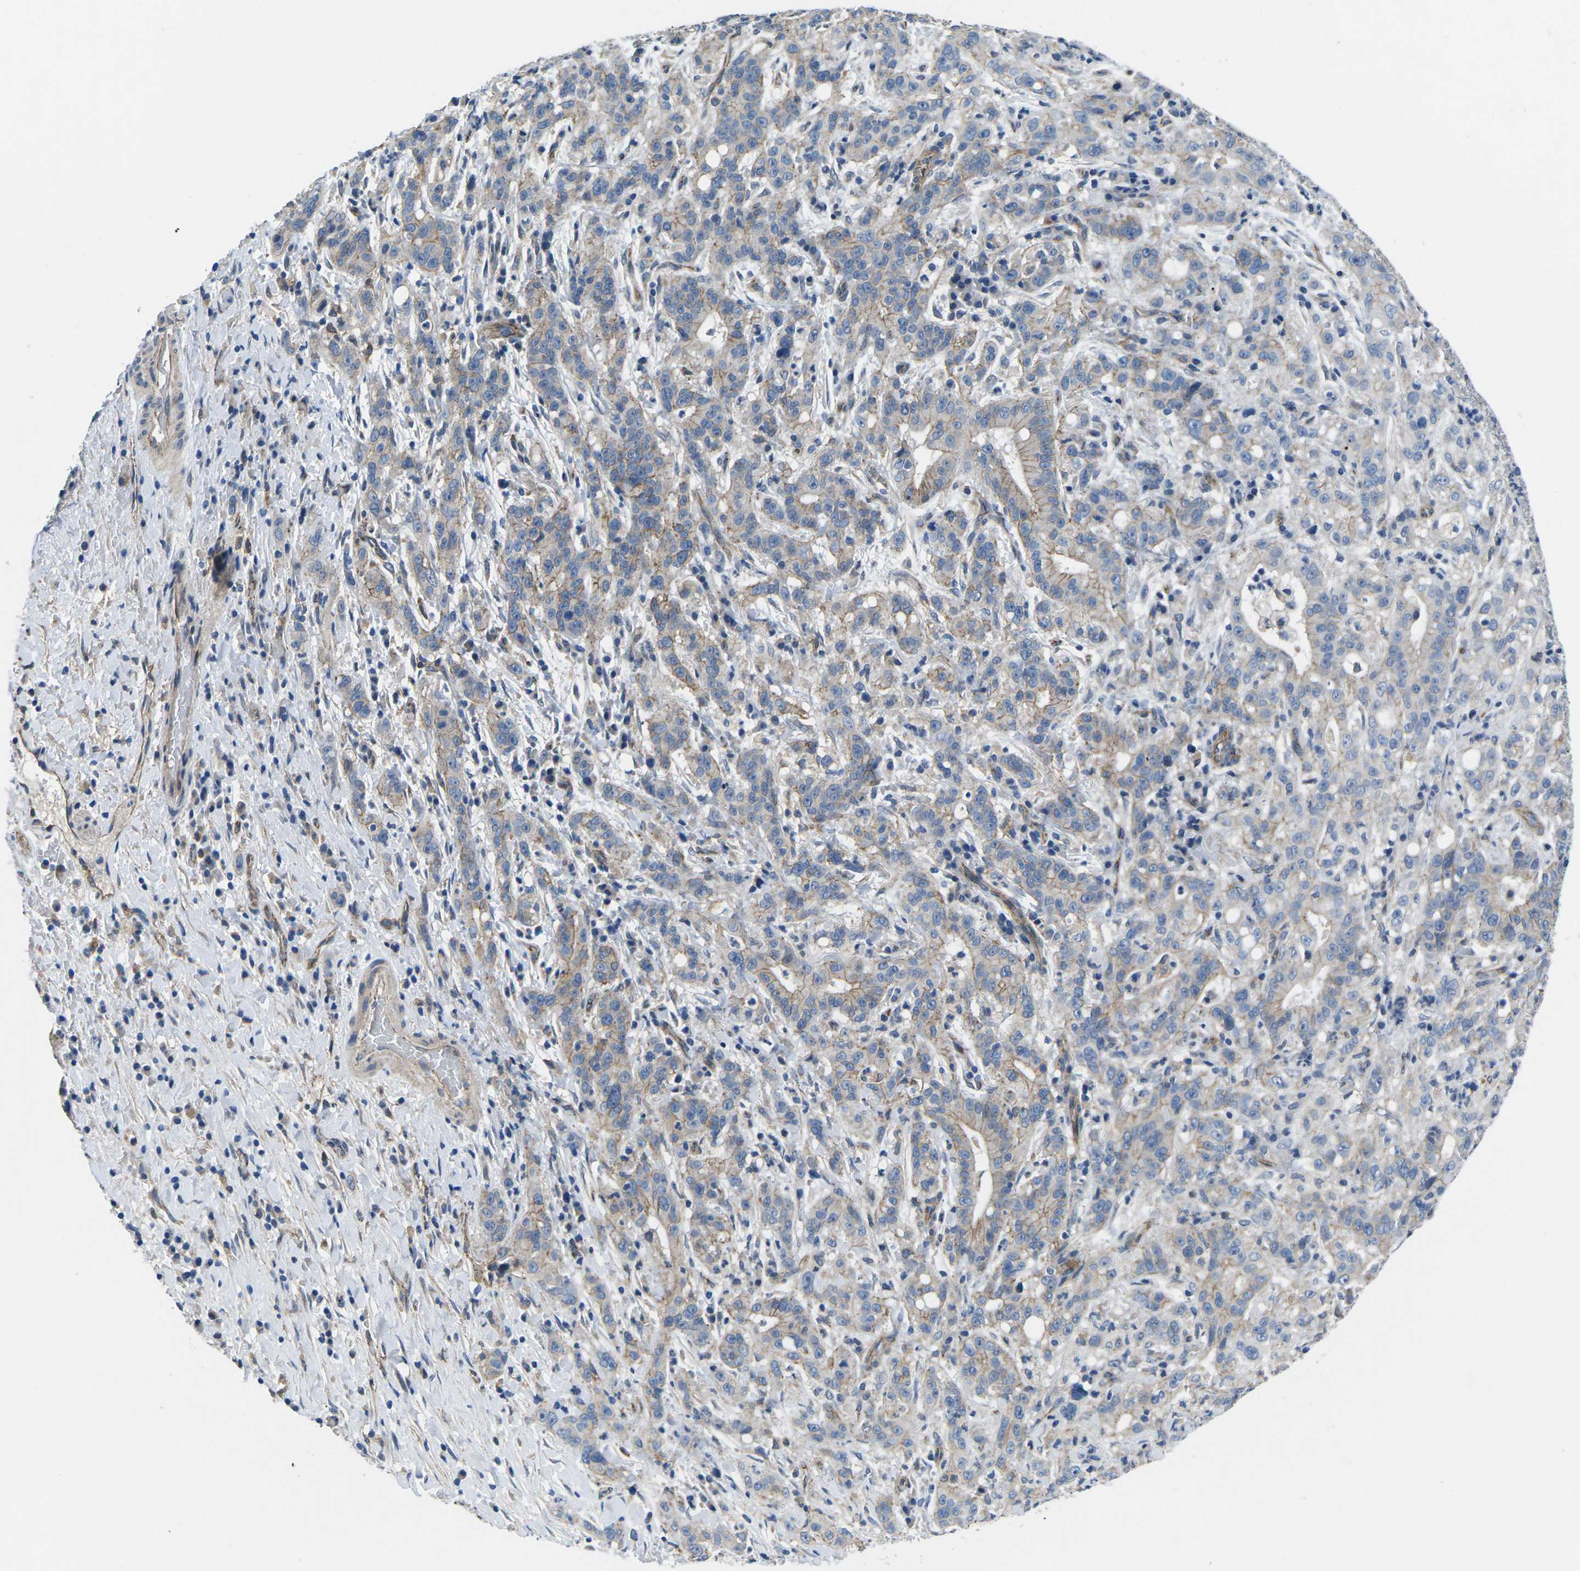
{"staining": {"intensity": "weak", "quantity": "25%-75%", "location": "cytoplasmic/membranous"}, "tissue": "liver cancer", "cell_type": "Tumor cells", "image_type": "cancer", "snomed": [{"axis": "morphology", "description": "Cholangiocarcinoma"}, {"axis": "topography", "description": "Liver"}], "caption": "Liver cholangiocarcinoma stained with a protein marker demonstrates weak staining in tumor cells.", "gene": "CTNND1", "patient": {"sex": "female", "age": 38}}